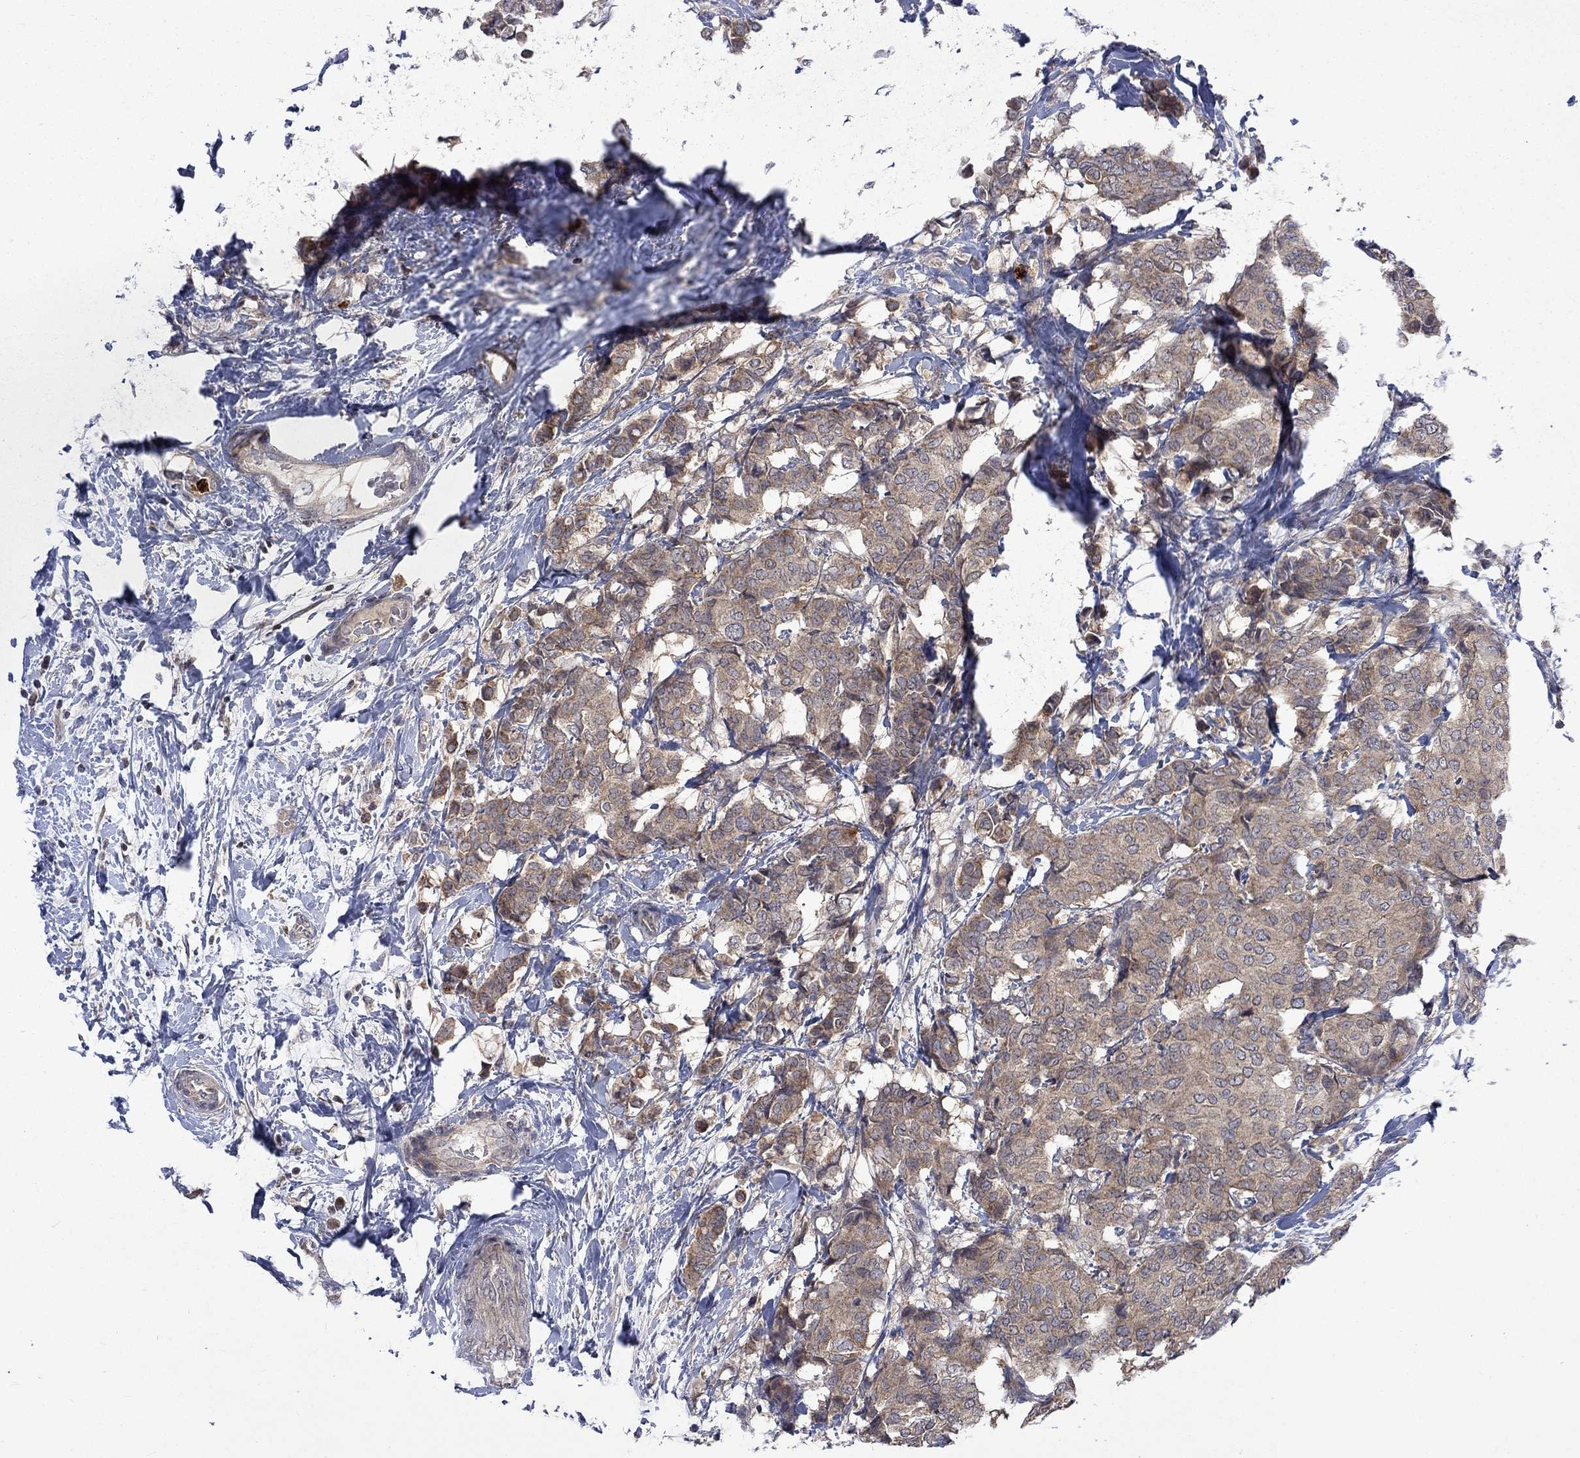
{"staining": {"intensity": "moderate", "quantity": ">75%", "location": "cytoplasmic/membranous"}, "tissue": "breast cancer", "cell_type": "Tumor cells", "image_type": "cancer", "snomed": [{"axis": "morphology", "description": "Duct carcinoma"}, {"axis": "topography", "description": "Breast"}], "caption": "Tumor cells show medium levels of moderate cytoplasmic/membranous positivity in approximately >75% of cells in breast cancer (invasive ductal carcinoma). The staining was performed using DAB (3,3'-diaminobenzidine) to visualize the protein expression in brown, while the nuclei were stained in blue with hematoxylin (Magnification: 20x).", "gene": "TMEM33", "patient": {"sex": "female", "age": 75}}